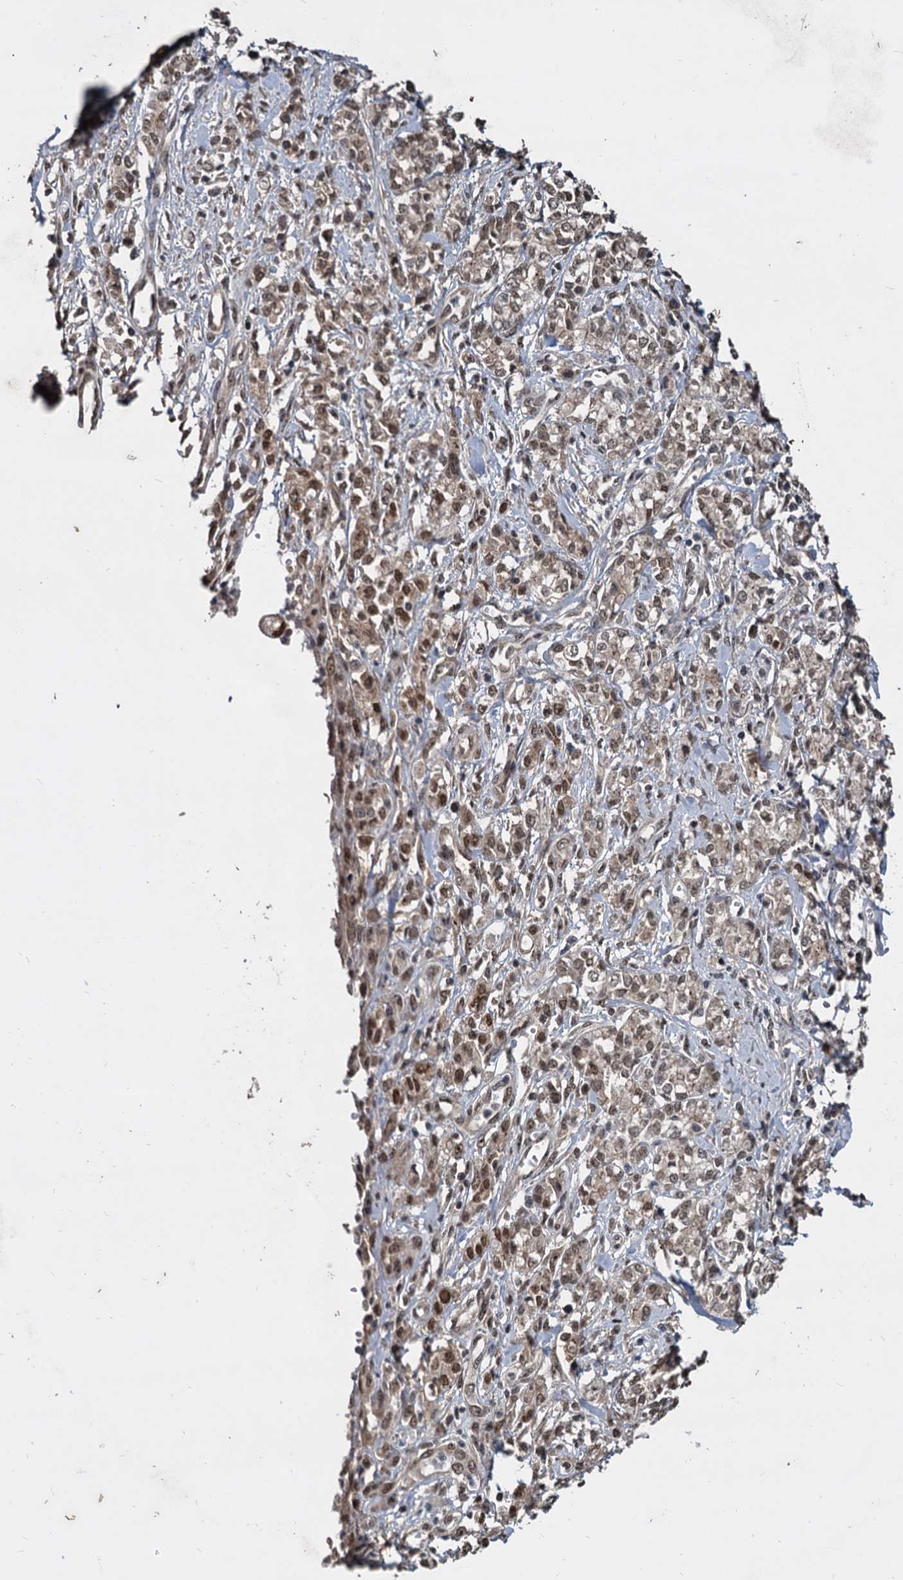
{"staining": {"intensity": "moderate", "quantity": ">75%", "location": "cytoplasmic/membranous,nuclear"}, "tissue": "stomach cancer", "cell_type": "Tumor cells", "image_type": "cancer", "snomed": [{"axis": "morphology", "description": "Adenocarcinoma, NOS"}, {"axis": "topography", "description": "Stomach"}], "caption": "Moderate cytoplasmic/membranous and nuclear expression for a protein is identified in about >75% of tumor cells of stomach cancer (adenocarcinoma) using immunohistochemistry (IHC).", "gene": "FAM216B", "patient": {"sex": "female", "age": 76}}